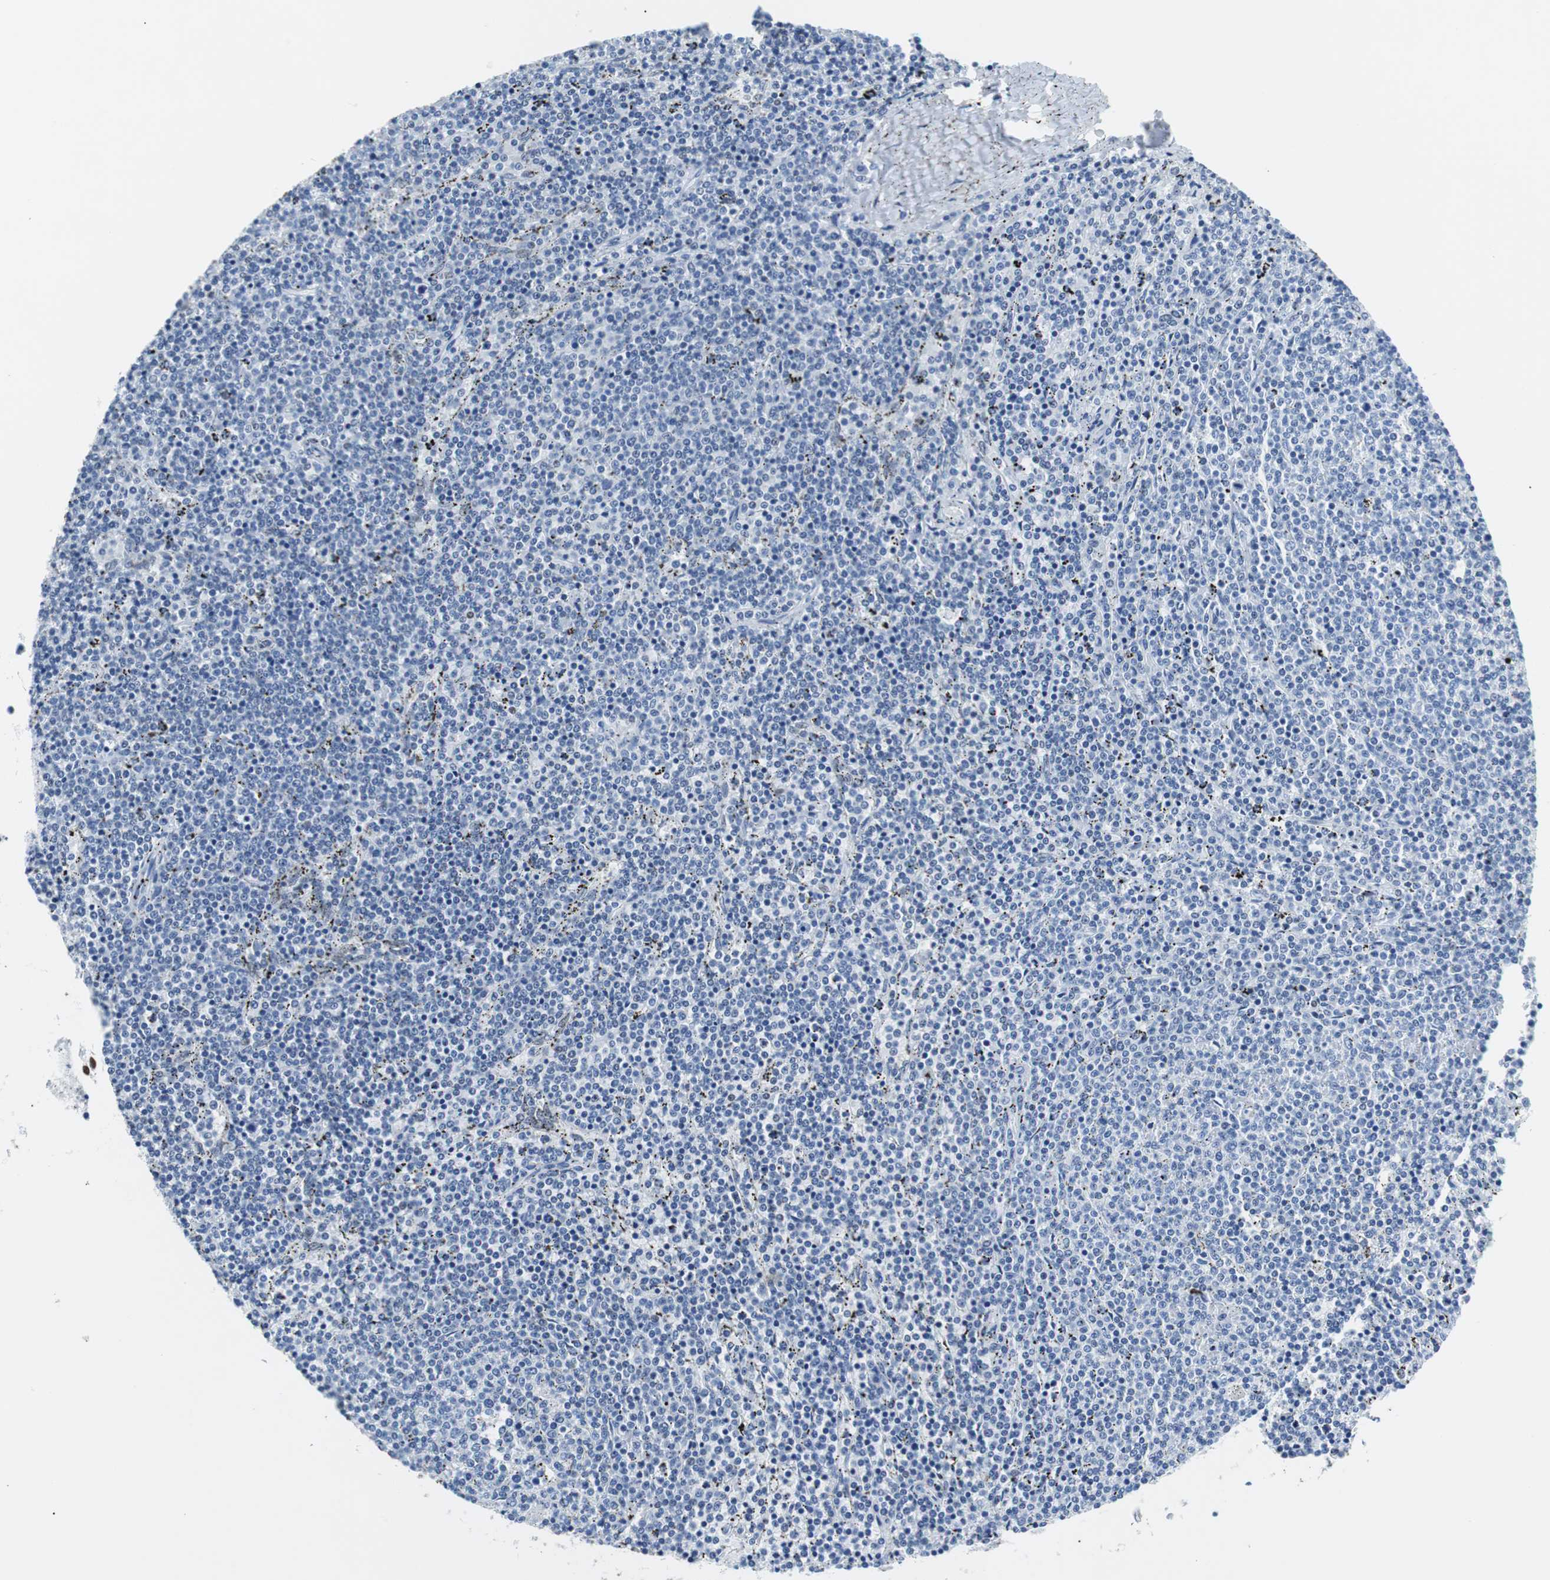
{"staining": {"intensity": "negative", "quantity": "none", "location": "none"}, "tissue": "lymphoma", "cell_type": "Tumor cells", "image_type": "cancer", "snomed": [{"axis": "morphology", "description": "Malignant lymphoma, non-Hodgkin's type, Low grade"}, {"axis": "topography", "description": "Spleen"}], "caption": "Lymphoma was stained to show a protein in brown. There is no significant expression in tumor cells.", "gene": "JUN", "patient": {"sex": "female", "age": 50}}